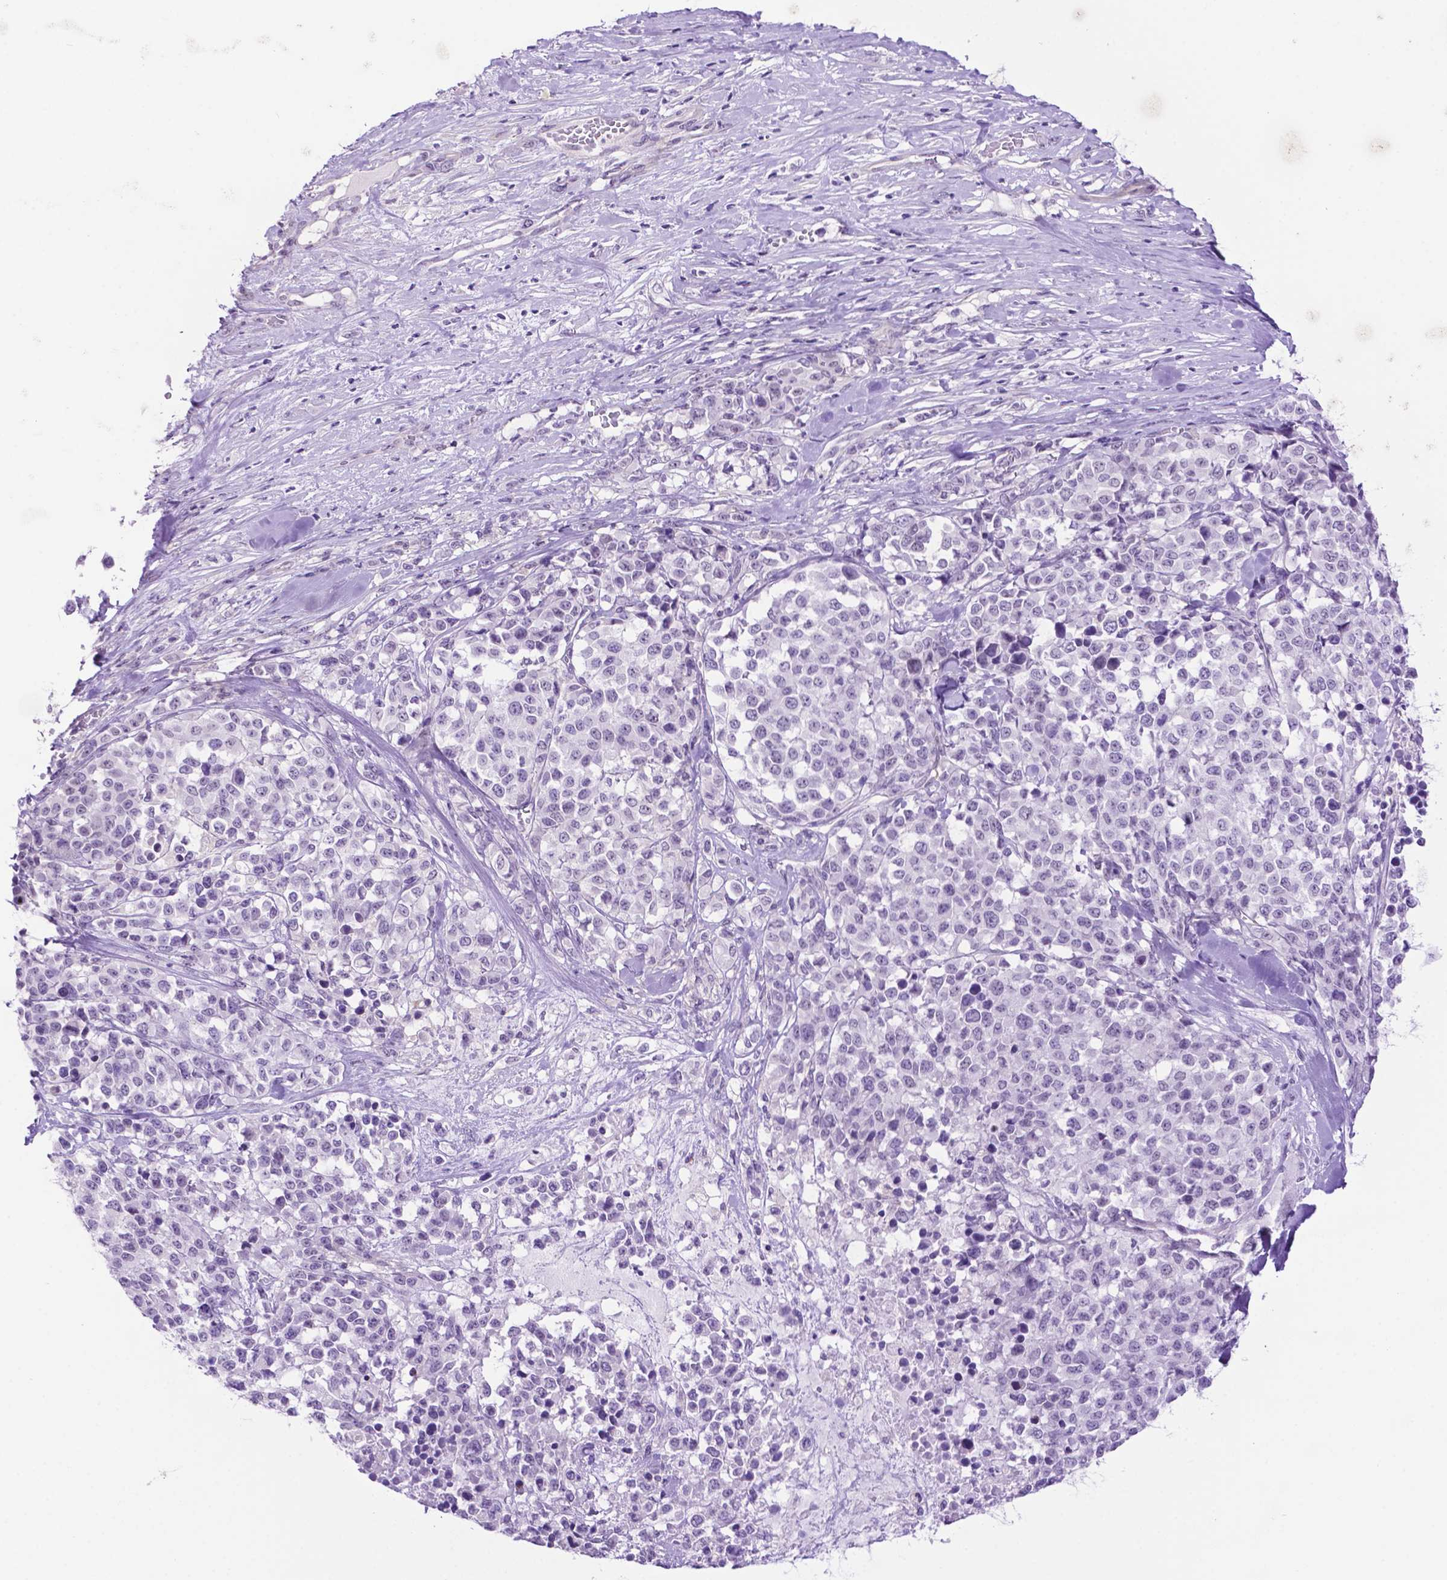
{"staining": {"intensity": "negative", "quantity": "none", "location": "none"}, "tissue": "melanoma", "cell_type": "Tumor cells", "image_type": "cancer", "snomed": [{"axis": "morphology", "description": "Malignant melanoma, Metastatic site"}, {"axis": "topography", "description": "Skin"}], "caption": "A histopathology image of melanoma stained for a protein displays no brown staining in tumor cells. (DAB (3,3'-diaminobenzidine) immunohistochemistry (IHC) visualized using brightfield microscopy, high magnification).", "gene": "TACSTD2", "patient": {"sex": "male", "age": 84}}